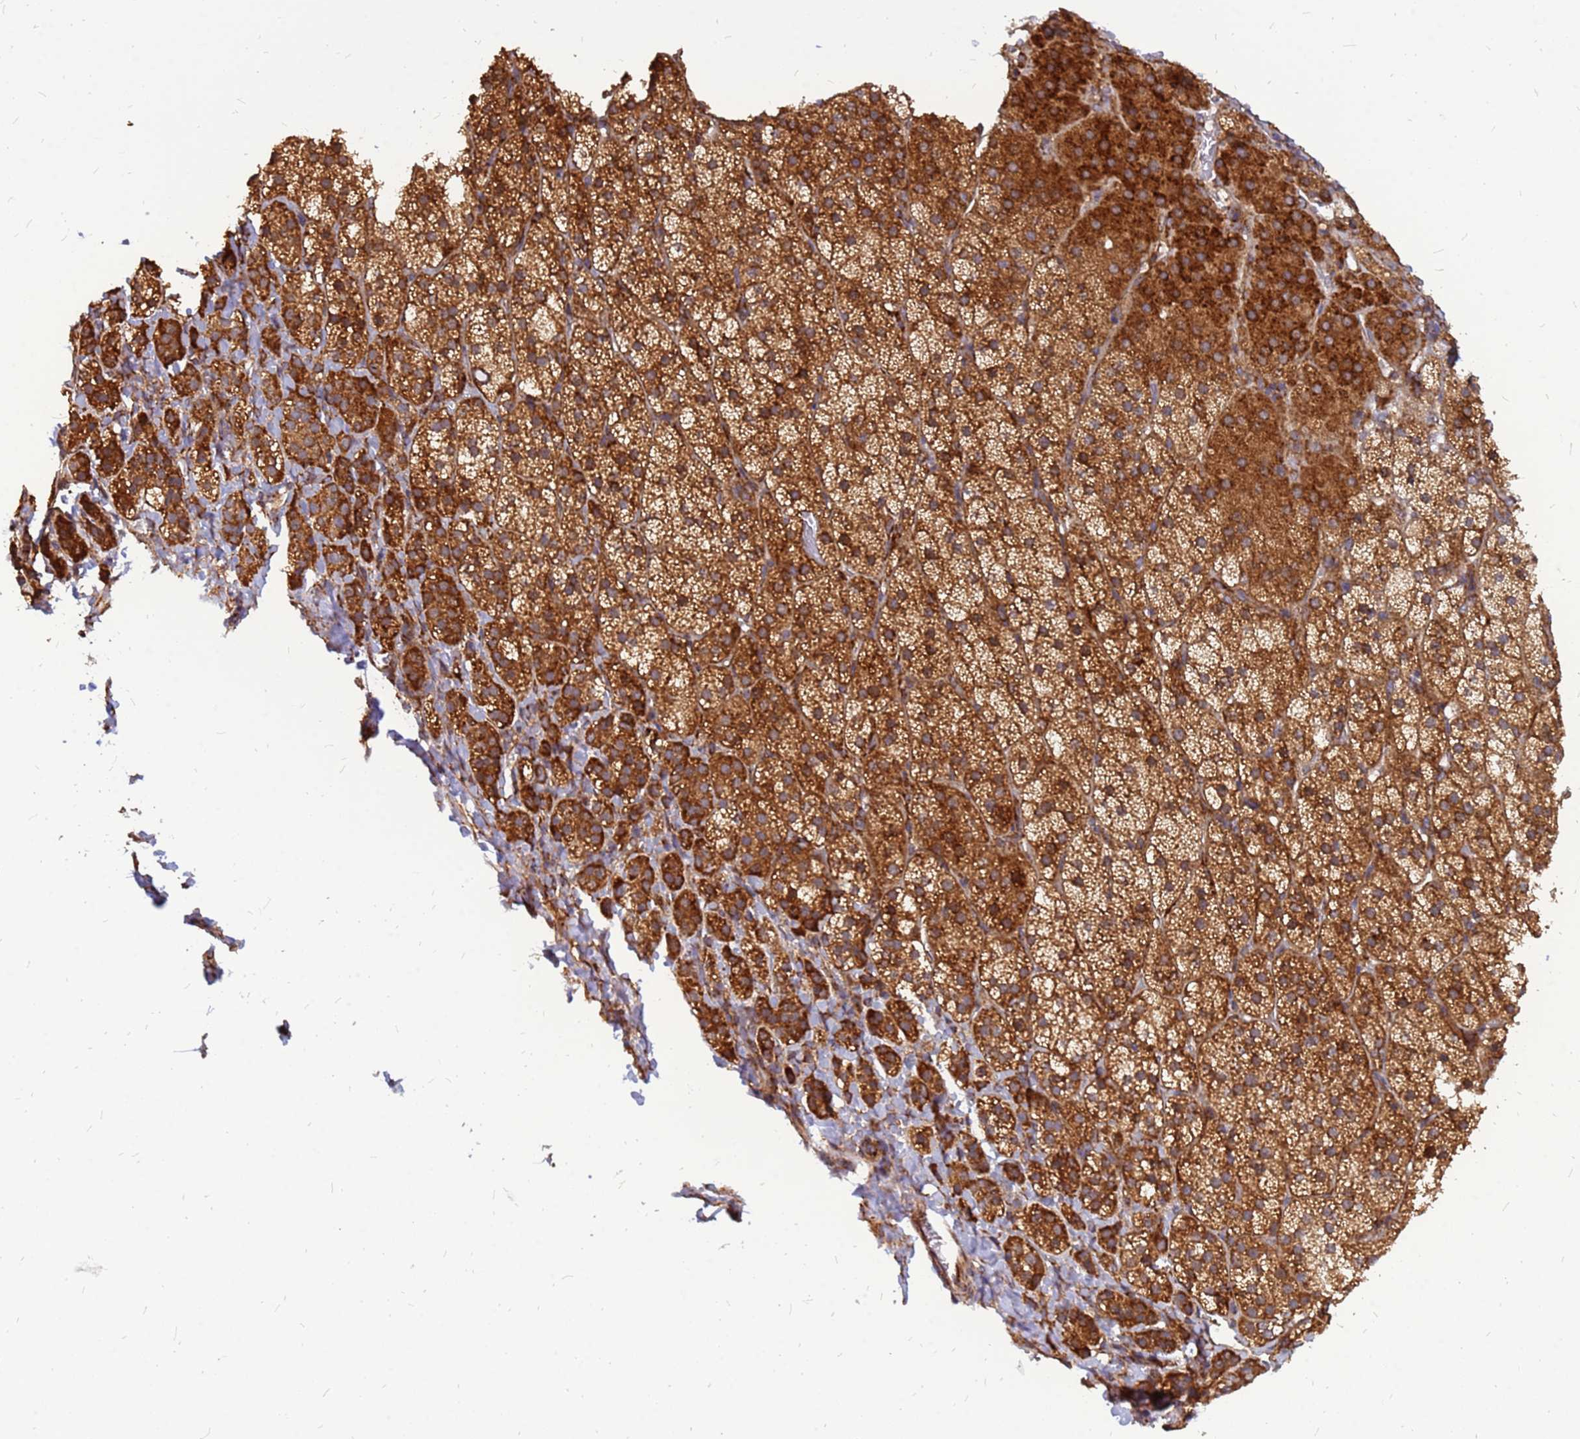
{"staining": {"intensity": "strong", "quantity": ">75%", "location": "cytoplasmic/membranous"}, "tissue": "adrenal gland", "cell_type": "Glandular cells", "image_type": "normal", "snomed": [{"axis": "morphology", "description": "Normal tissue, NOS"}, {"axis": "topography", "description": "Adrenal gland"}], "caption": "A high-resolution image shows IHC staining of unremarkable adrenal gland, which reveals strong cytoplasmic/membranous positivity in about >75% of glandular cells. (DAB (3,3'-diaminobenzidine) IHC with brightfield microscopy, high magnification).", "gene": "RPL8", "patient": {"sex": "female", "age": 44}}